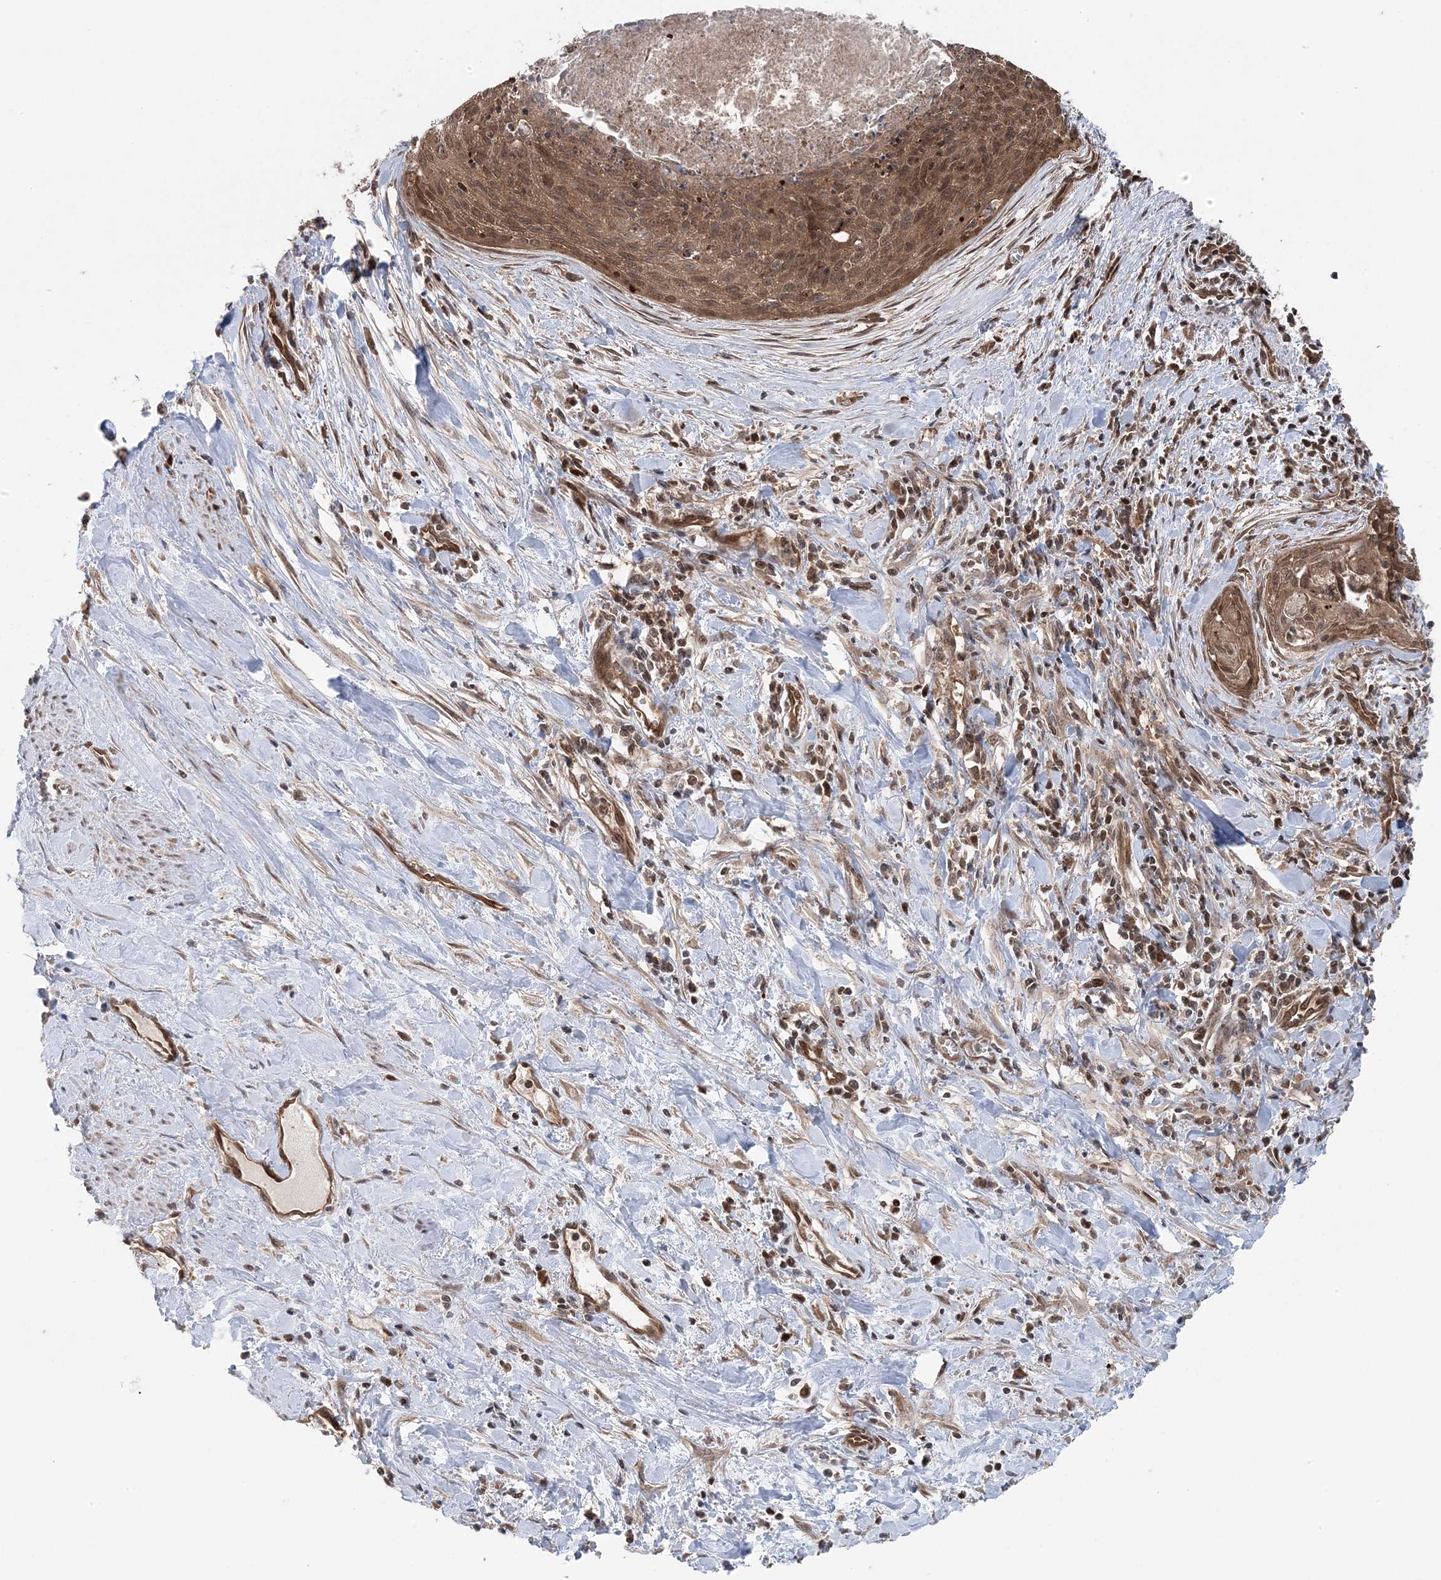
{"staining": {"intensity": "moderate", "quantity": ">75%", "location": "cytoplasmic/membranous,nuclear"}, "tissue": "cervical cancer", "cell_type": "Tumor cells", "image_type": "cancer", "snomed": [{"axis": "morphology", "description": "Squamous cell carcinoma, NOS"}, {"axis": "topography", "description": "Cervix"}], "caption": "Protein expression analysis of human cervical cancer reveals moderate cytoplasmic/membranous and nuclear positivity in about >75% of tumor cells. (DAB (3,3'-diaminobenzidine) = brown stain, brightfield microscopy at high magnification).", "gene": "MAPK1IP1L", "patient": {"sex": "female", "age": 55}}